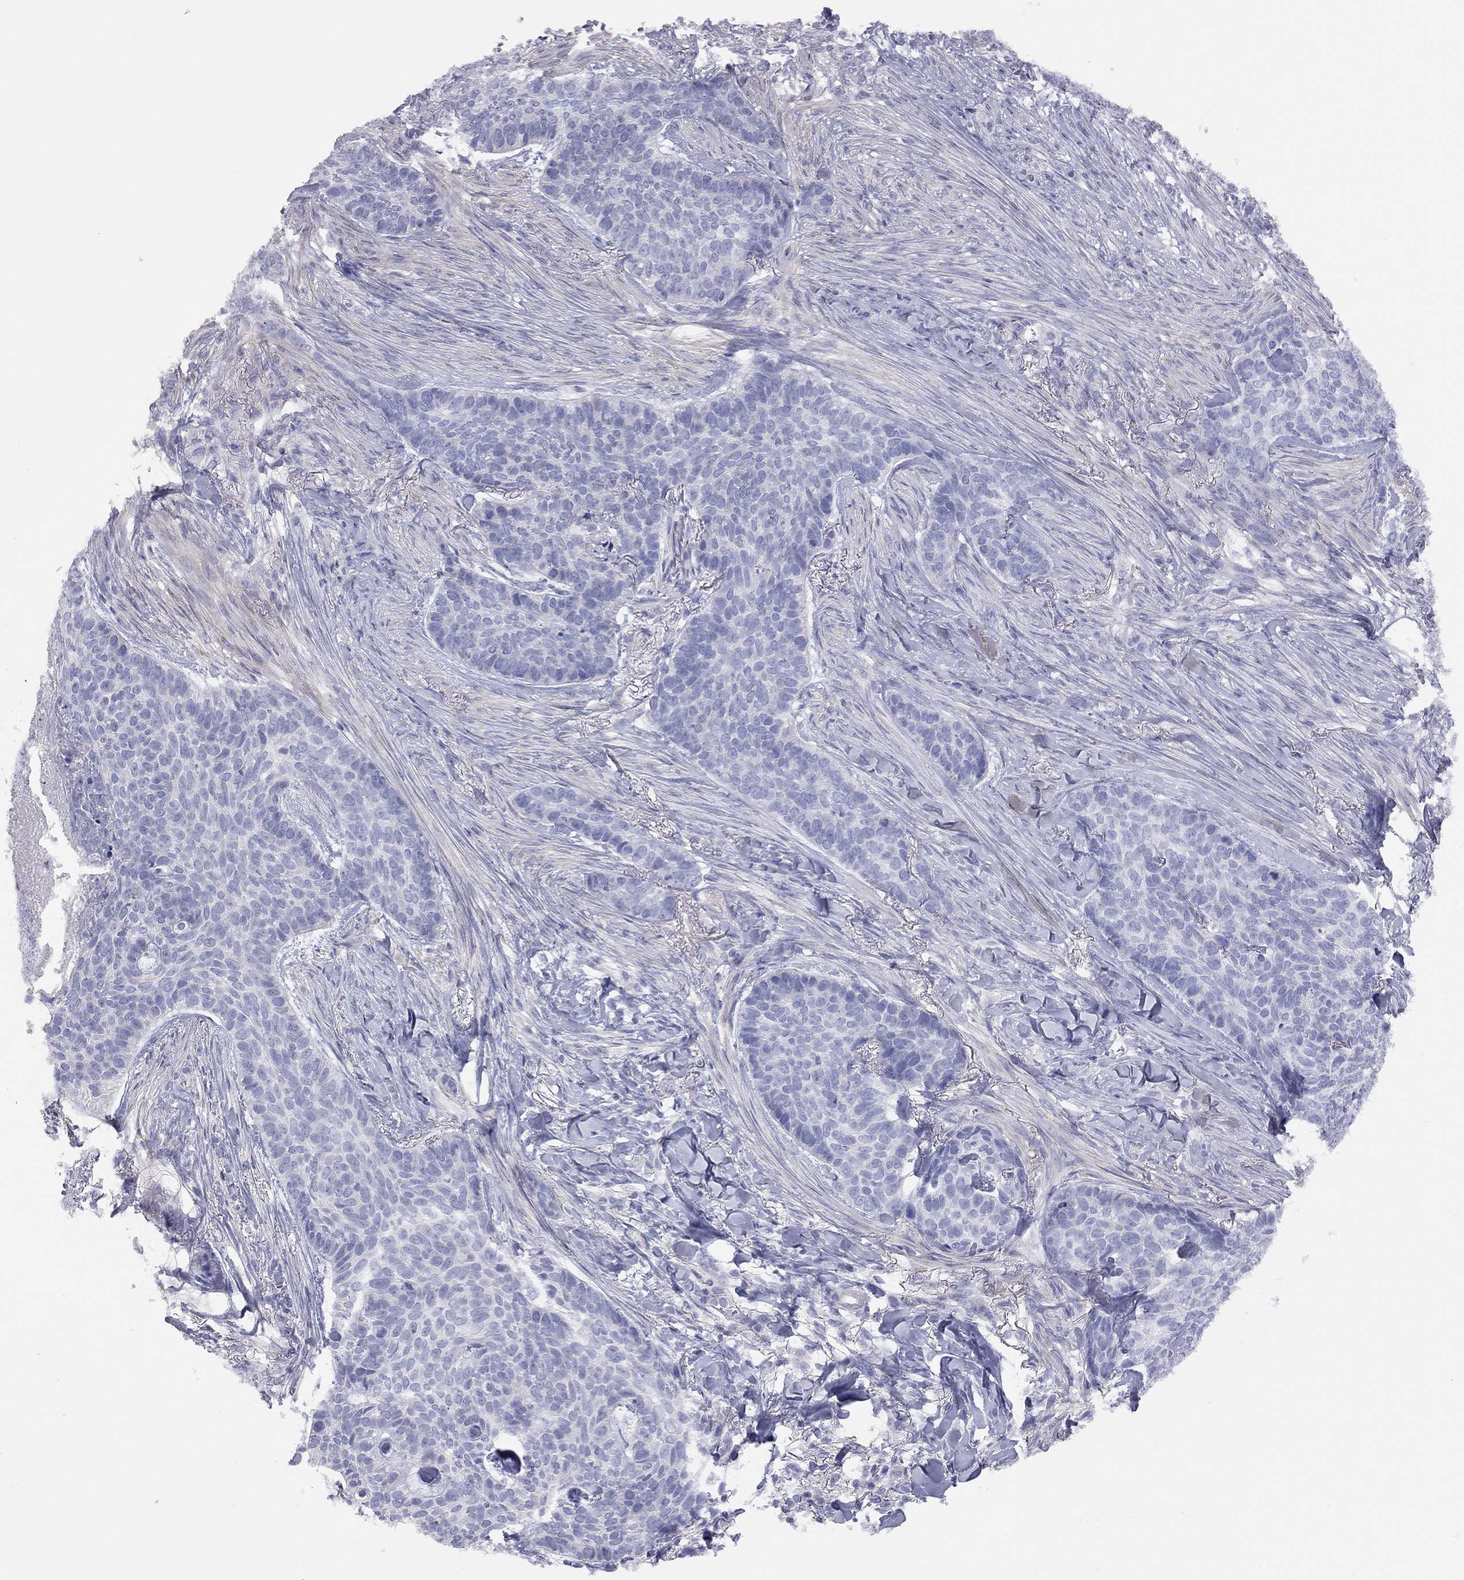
{"staining": {"intensity": "negative", "quantity": "none", "location": "none"}, "tissue": "skin cancer", "cell_type": "Tumor cells", "image_type": "cancer", "snomed": [{"axis": "morphology", "description": "Basal cell carcinoma"}, {"axis": "topography", "description": "Skin"}], "caption": "This is an immunohistochemistry (IHC) photomicrograph of human basal cell carcinoma (skin). There is no expression in tumor cells.", "gene": "ADCYAP1", "patient": {"sex": "female", "age": 69}}